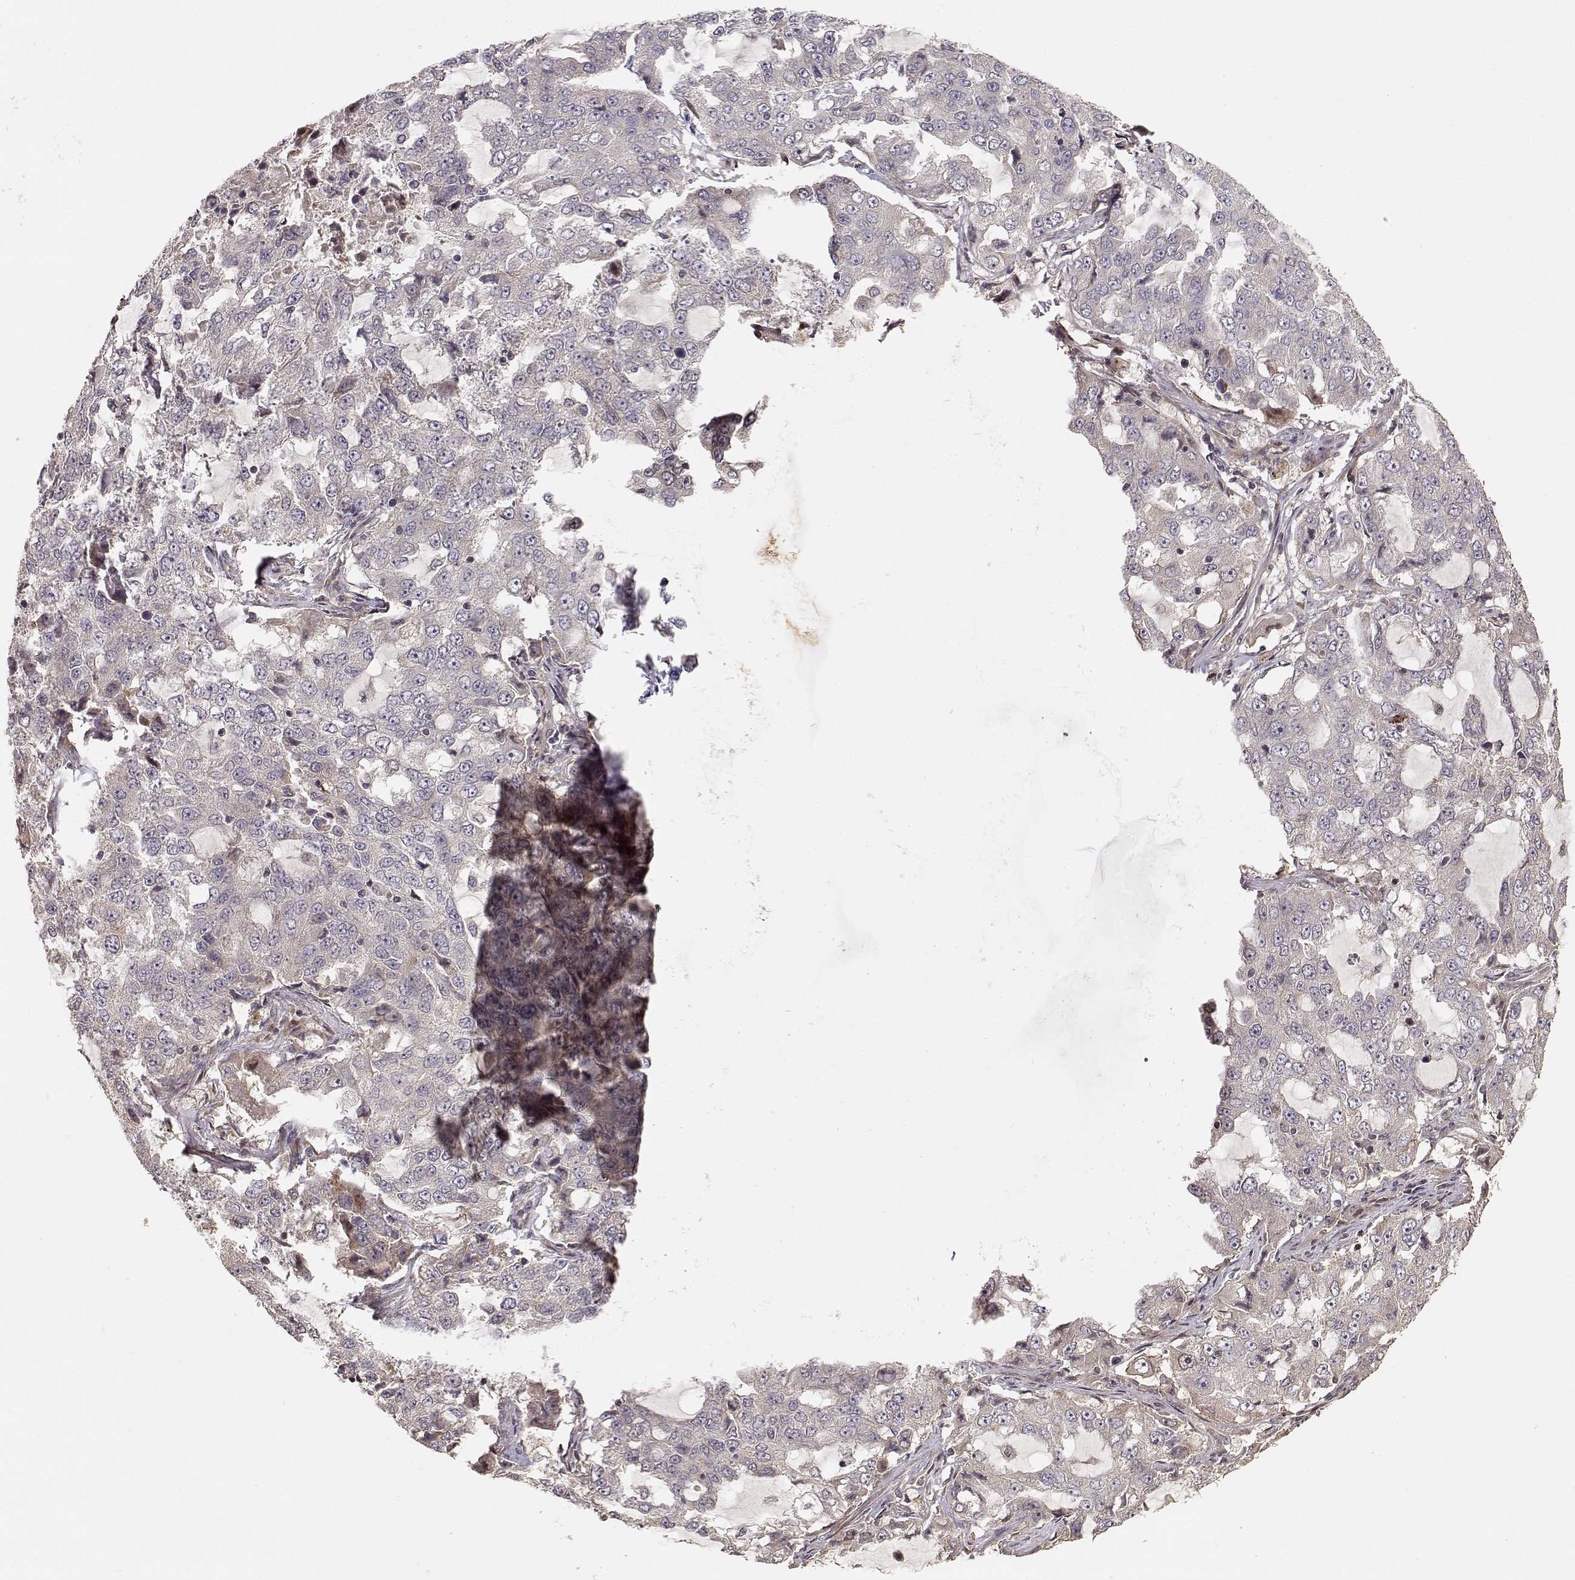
{"staining": {"intensity": "negative", "quantity": "none", "location": "none"}, "tissue": "lung cancer", "cell_type": "Tumor cells", "image_type": "cancer", "snomed": [{"axis": "morphology", "description": "Adenocarcinoma, NOS"}, {"axis": "topography", "description": "Lung"}], "caption": "IHC image of human lung adenocarcinoma stained for a protein (brown), which exhibits no positivity in tumor cells.", "gene": "PICK1", "patient": {"sex": "female", "age": 61}}